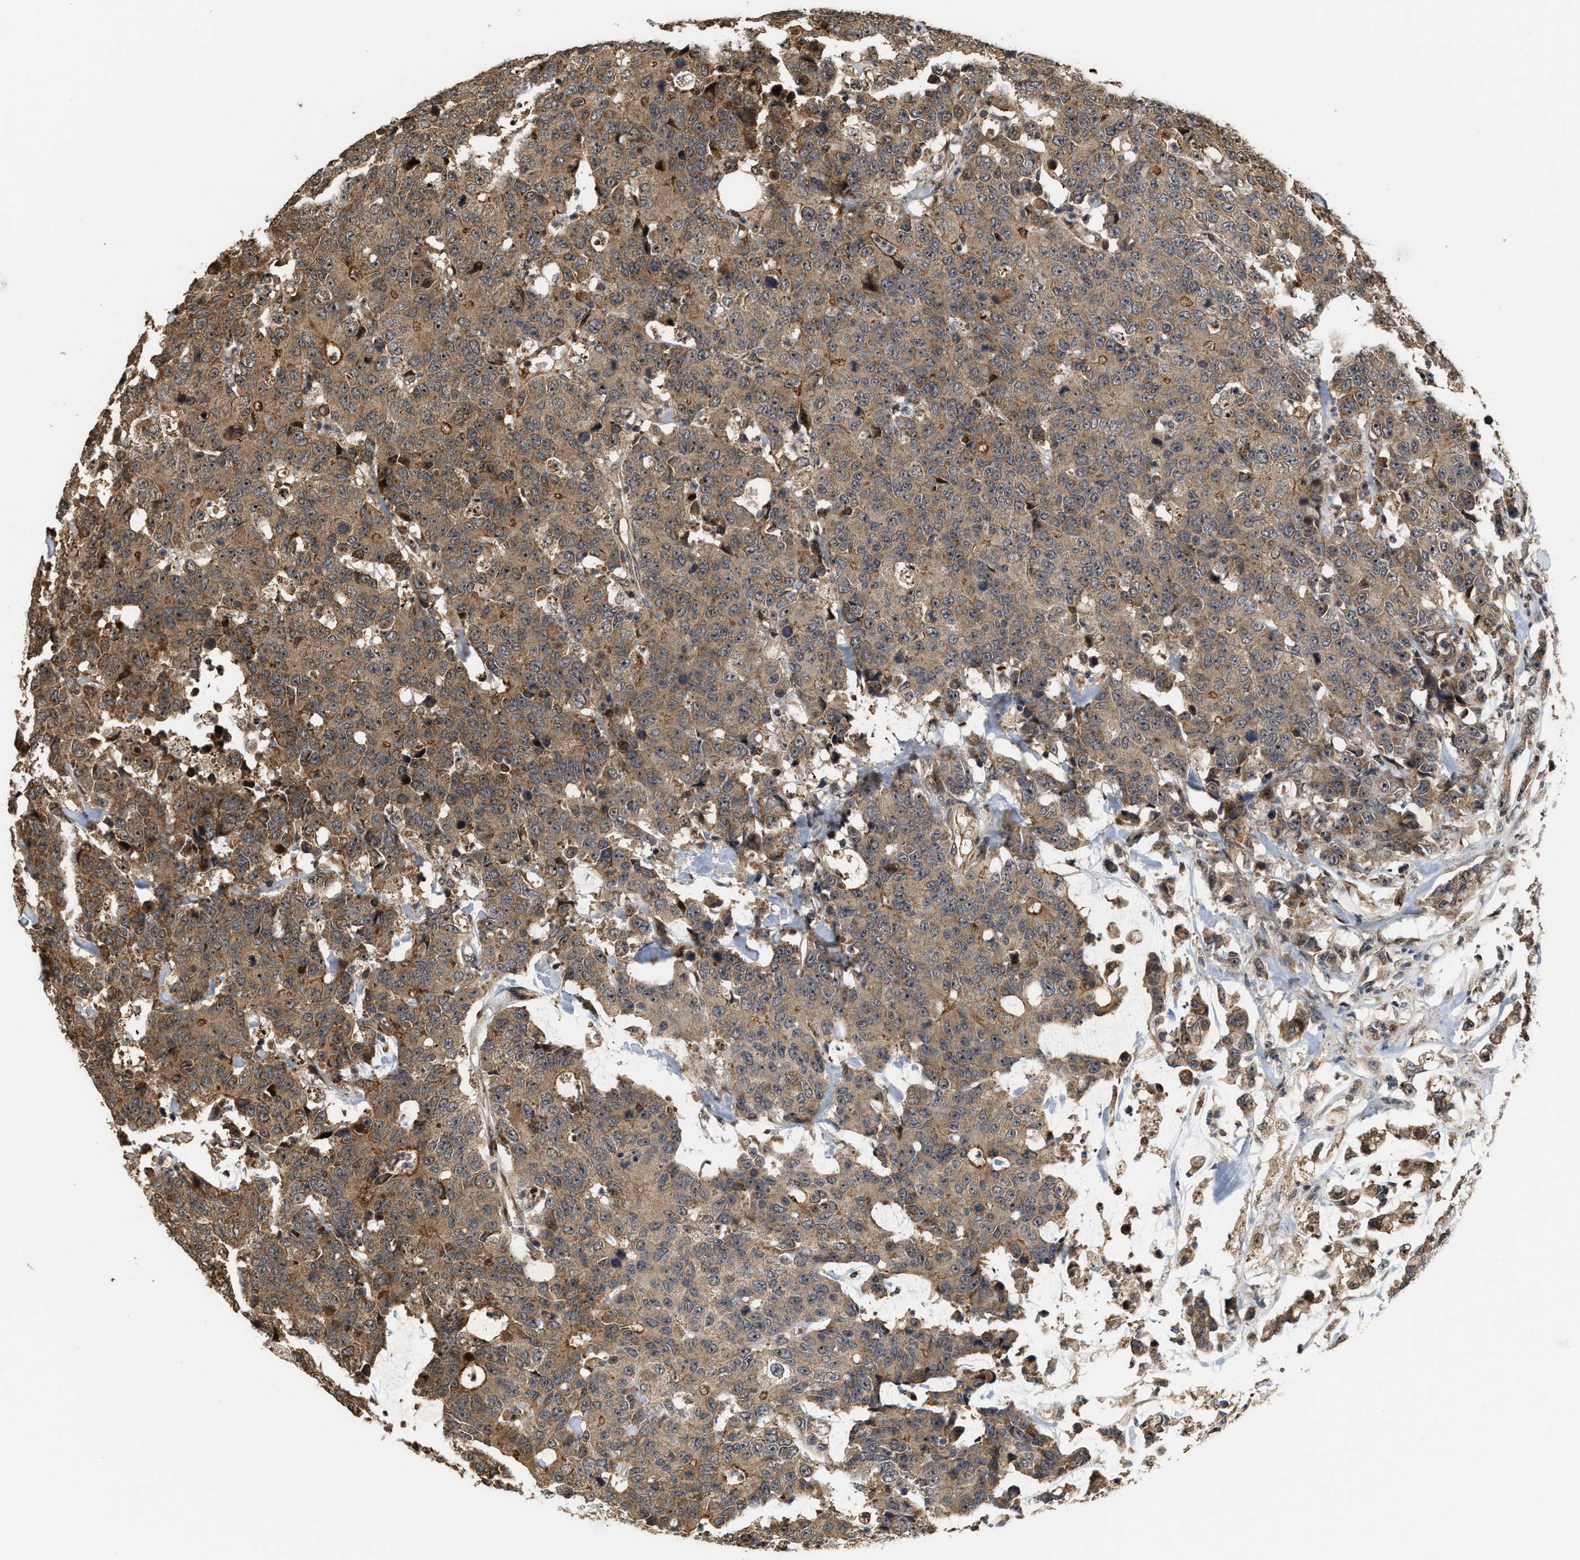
{"staining": {"intensity": "moderate", "quantity": ">75%", "location": "cytoplasmic/membranous,nuclear"}, "tissue": "colorectal cancer", "cell_type": "Tumor cells", "image_type": "cancer", "snomed": [{"axis": "morphology", "description": "Adenocarcinoma, NOS"}, {"axis": "topography", "description": "Colon"}], "caption": "There is medium levels of moderate cytoplasmic/membranous and nuclear staining in tumor cells of adenocarcinoma (colorectal), as demonstrated by immunohistochemical staining (brown color).", "gene": "ELP2", "patient": {"sex": "female", "age": 86}}